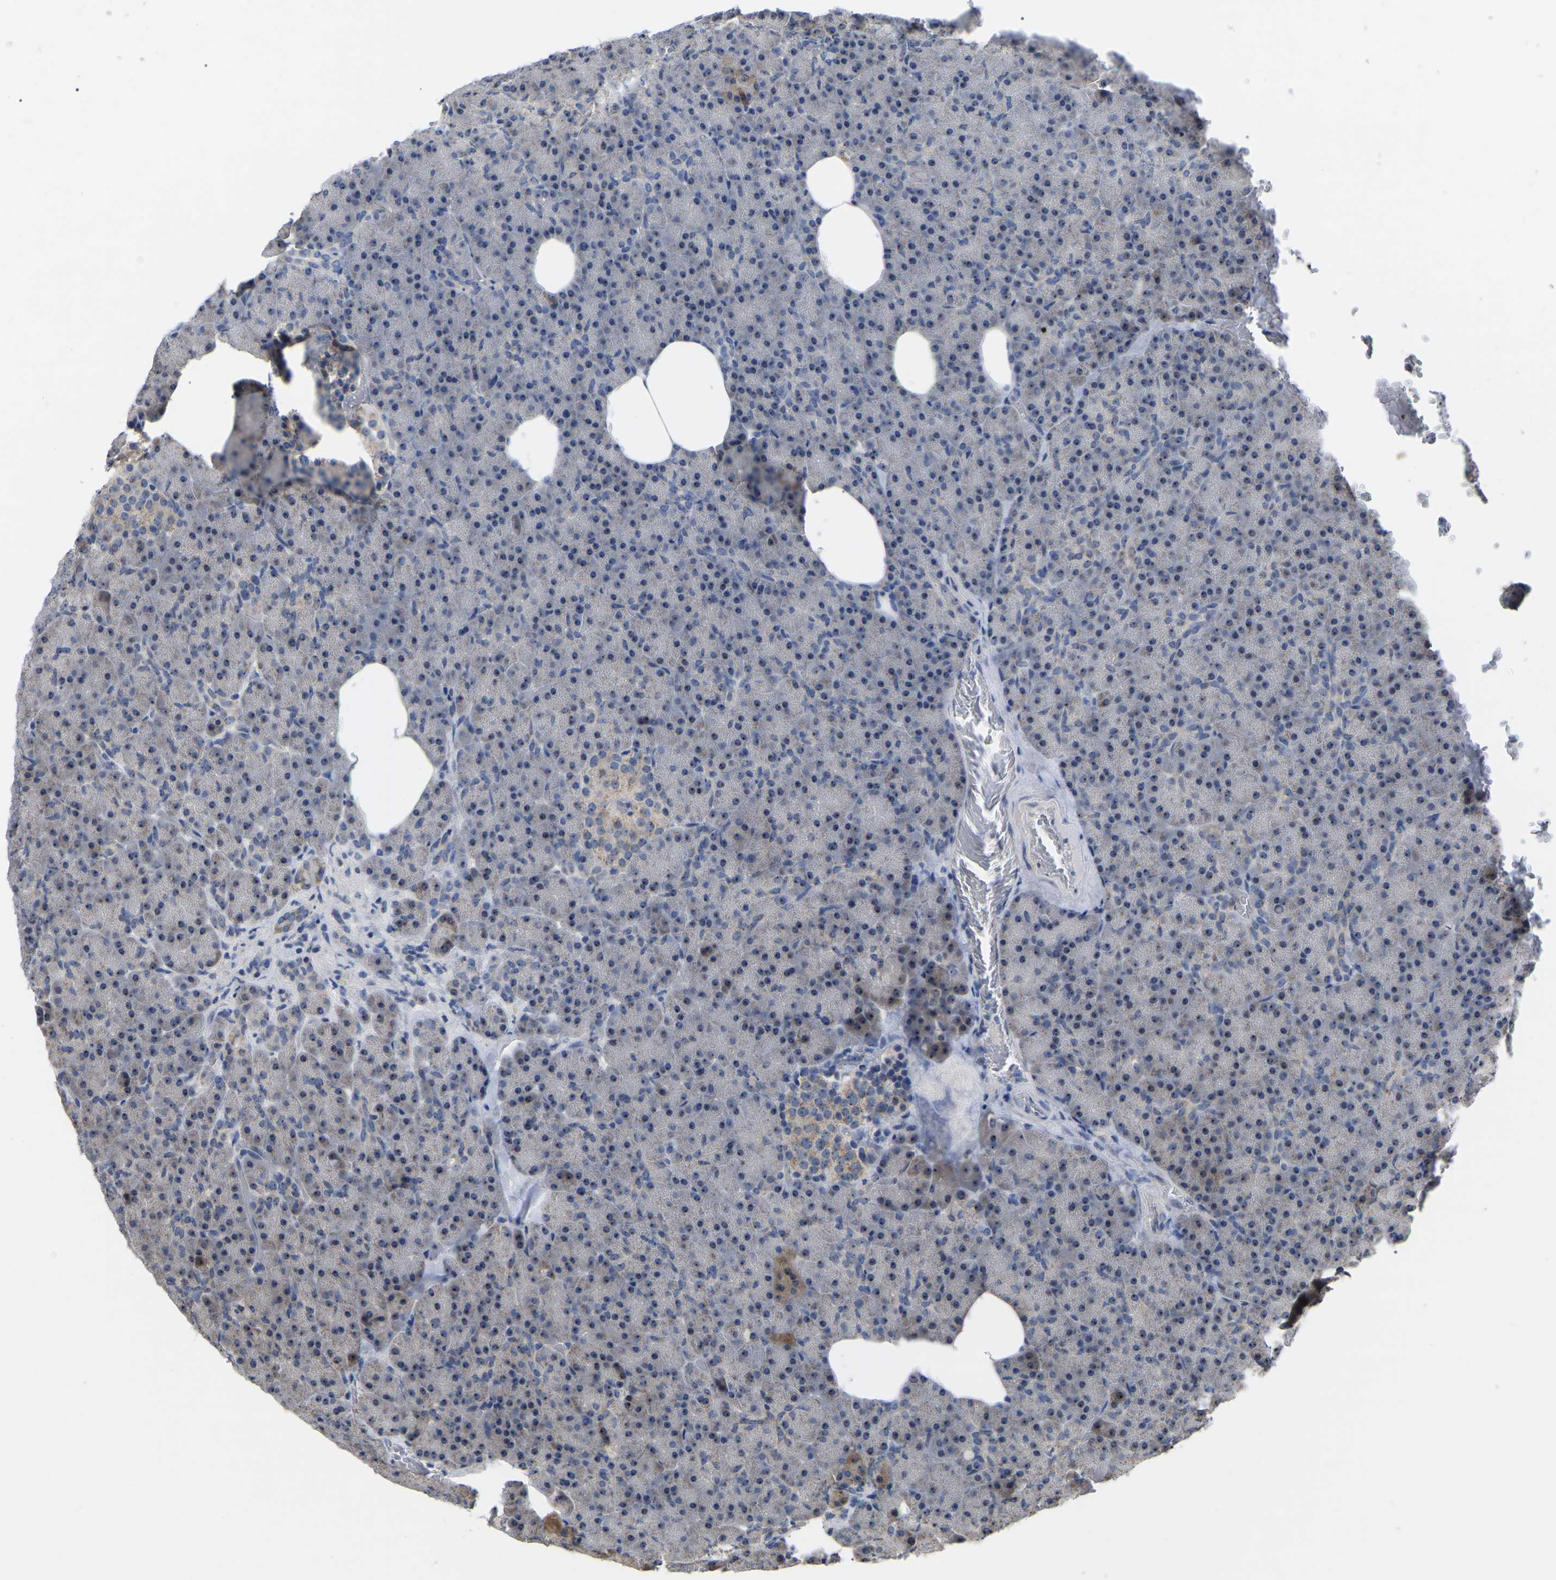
{"staining": {"intensity": "weak", "quantity": ">75%", "location": "nuclear"}, "tissue": "pancreas", "cell_type": "Exocrine glandular cells", "image_type": "normal", "snomed": [{"axis": "morphology", "description": "Normal tissue, NOS"}, {"axis": "topography", "description": "Pancreas"}], "caption": "An immunohistochemistry histopathology image of benign tissue is shown. Protein staining in brown labels weak nuclear positivity in pancreas within exocrine glandular cells.", "gene": "NOP53", "patient": {"sex": "female", "age": 35}}